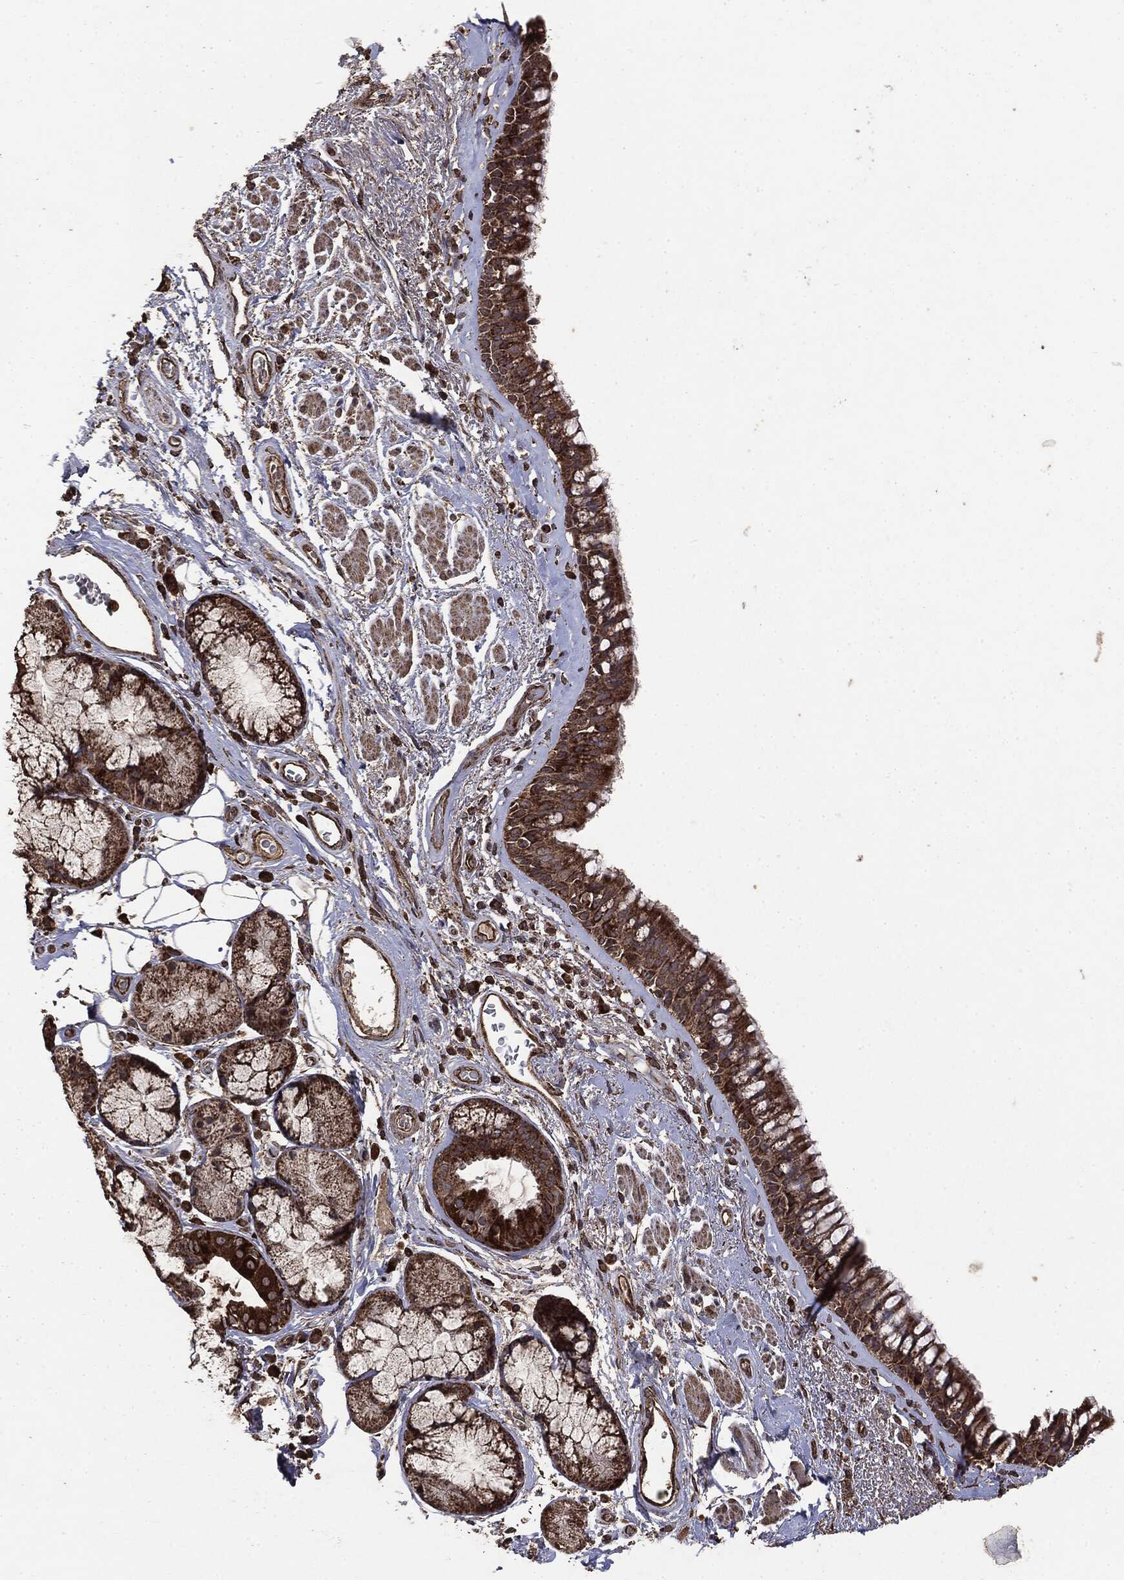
{"staining": {"intensity": "strong", "quantity": ">75%", "location": "cytoplasmic/membranous"}, "tissue": "bronchus", "cell_type": "Respiratory epithelial cells", "image_type": "normal", "snomed": [{"axis": "morphology", "description": "Normal tissue, NOS"}, {"axis": "topography", "description": "Bronchus"}], "caption": "DAB (3,3'-diaminobenzidine) immunohistochemical staining of normal human bronchus exhibits strong cytoplasmic/membranous protein positivity in approximately >75% of respiratory epithelial cells. (DAB (3,3'-diaminobenzidine) = brown stain, brightfield microscopy at high magnification).", "gene": "MTOR", "patient": {"sex": "male", "age": 82}}